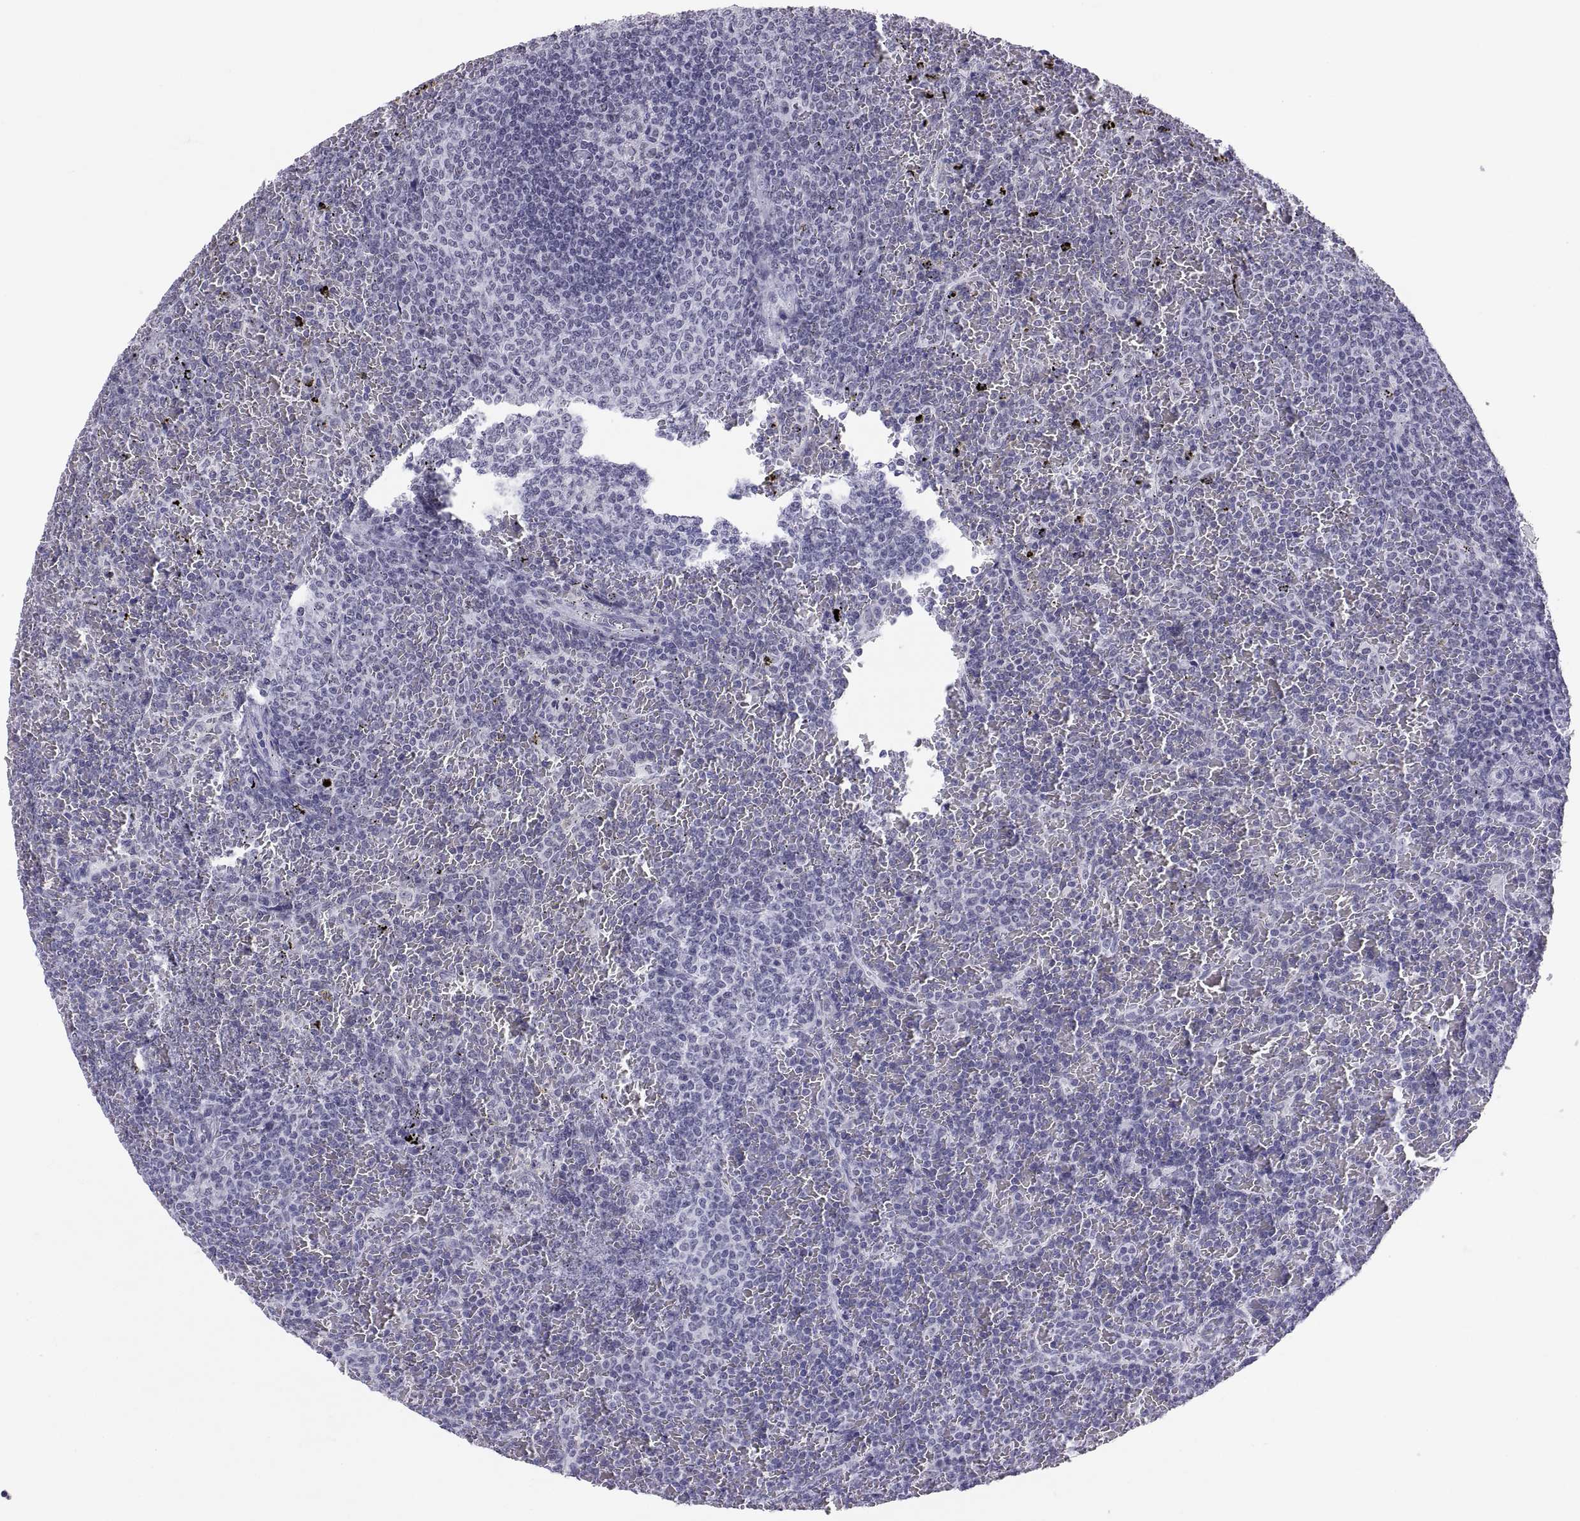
{"staining": {"intensity": "negative", "quantity": "none", "location": "none"}, "tissue": "lymphoma", "cell_type": "Tumor cells", "image_type": "cancer", "snomed": [{"axis": "morphology", "description": "Malignant lymphoma, non-Hodgkin's type, Low grade"}, {"axis": "topography", "description": "Spleen"}], "caption": "DAB (3,3'-diaminobenzidine) immunohistochemical staining of lymphoma reveals no significant staining in tumor cells. Nuclei are stained in blue.", "gene": "NEUROD6", "patient": {"sex": "female", "age": 77}}